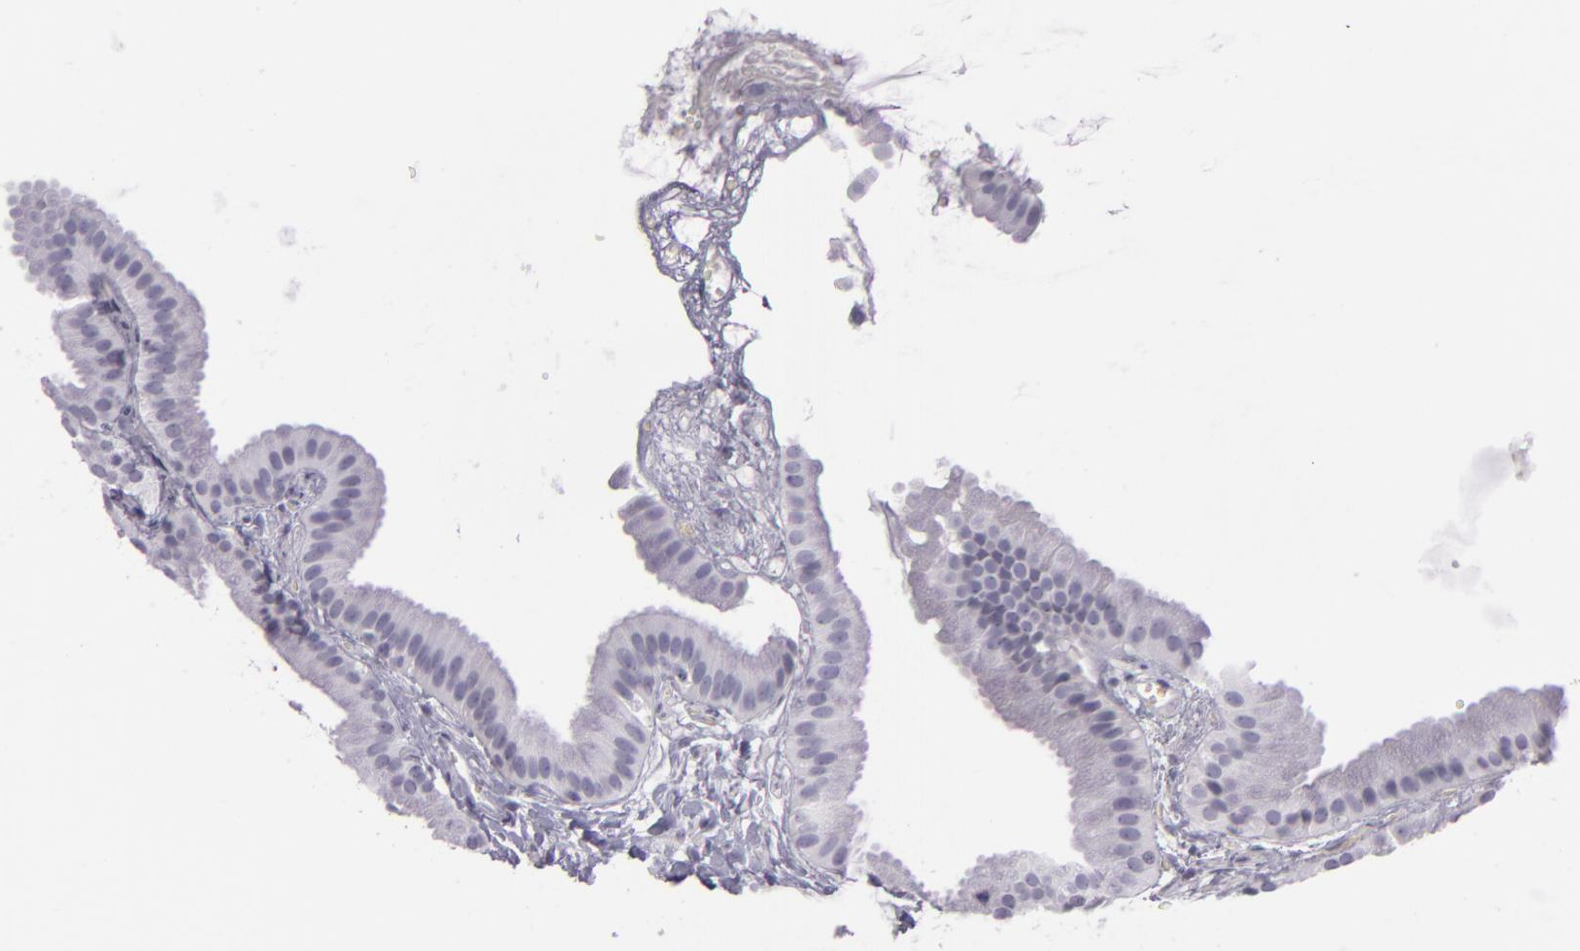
{"staining": {"intensity": "weak", "quantity": "<25%", "location": "nuclear"}, "tissue": "gallbladder", "cell_type": "Glandular cells", "image_type": "normal", "snomed": [{"axis": "morphology", "description": "Normal tissue, NOS"}, {"axis": "topography", "description": "Gallbladder"}], "caption": "Immunohistochemistry micrograph of normal human gallbladder stained for a protein (brown), which displays no expression in glandular cells. Nuclei are stained in blue.", "gene": "MCM3", "patient": {"sex": "female", "age": 63}}